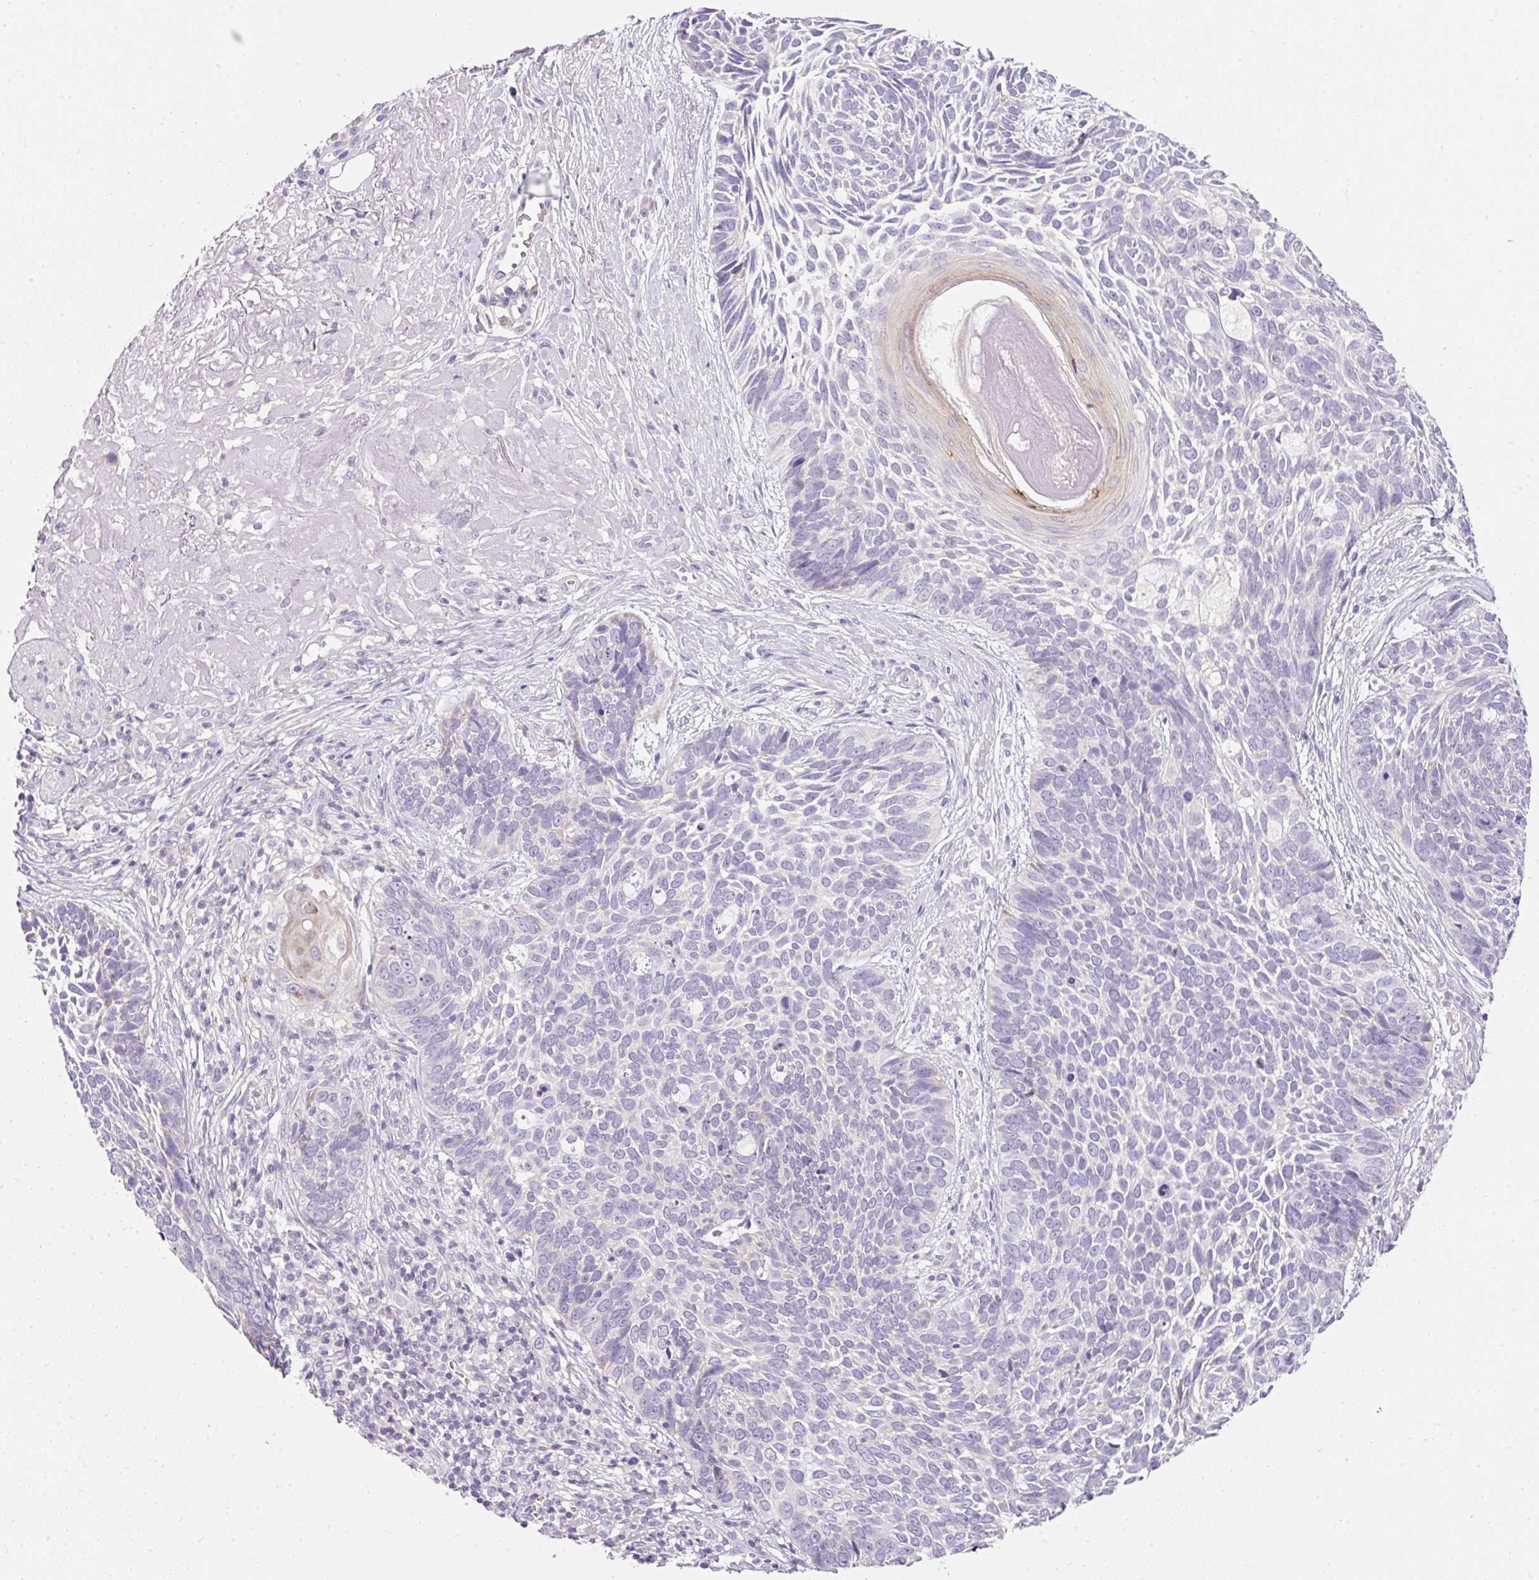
{"staining": {"intensity": "negative", "quantity": "none", "location": "none"}, "tissue": "skin cancer", "cell_type": "Tumor cells", "image_type": "cancer", "snomed": [{"axis": "morphology", "description": "Basal cell carcinoma"}, {"axis": "topography", "description": "Skin"}, {"axis": "topography", "description": "Skin of face"}], "caption": "A micrograph of skin basal cell carcinoma stained for a protein displays no brown staining in tumor cells.", "gene": "DTX4", "patient": {"sex": "female", "age": 95}}